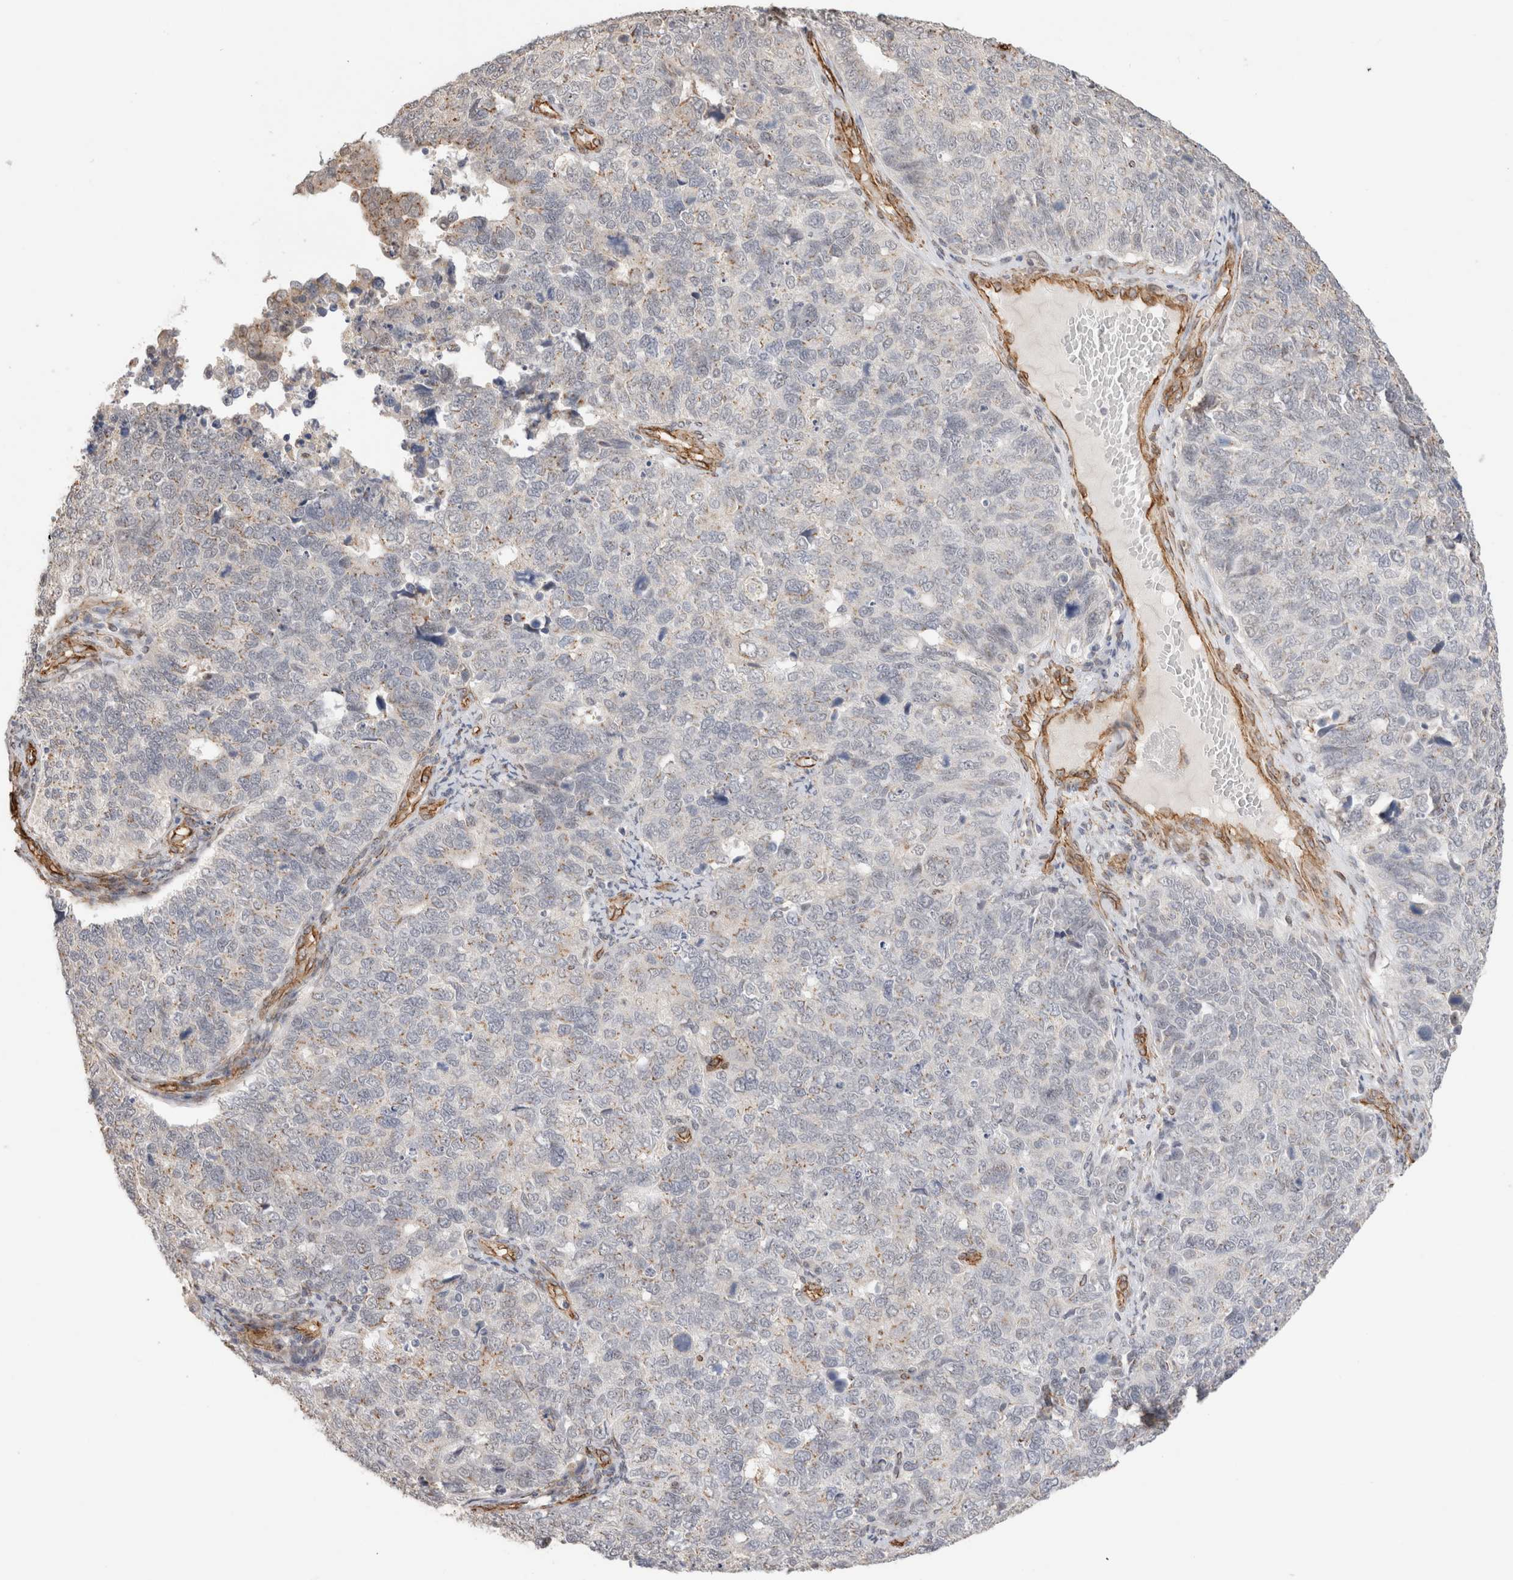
{"staining": {"intensity": "weak", "quantity": "25%-75%", "location": "cytoplasmic/membranous"}, "tissue": "cervical cancer", "cell_type": "Tumor cells", "image_type": "cancer", "snomed": [{"axis": "morphology", "description": "Squamous cell carcinoma, NOS"}, {"axis": "topography", "description": "Cervix"}], "caption": "Human cervical squamous cell carcinoma stained with a protein marker displays weak staining in tumor cells.", "gene": "CAAP1", "patient": {"sex": "female", "age": 63}}